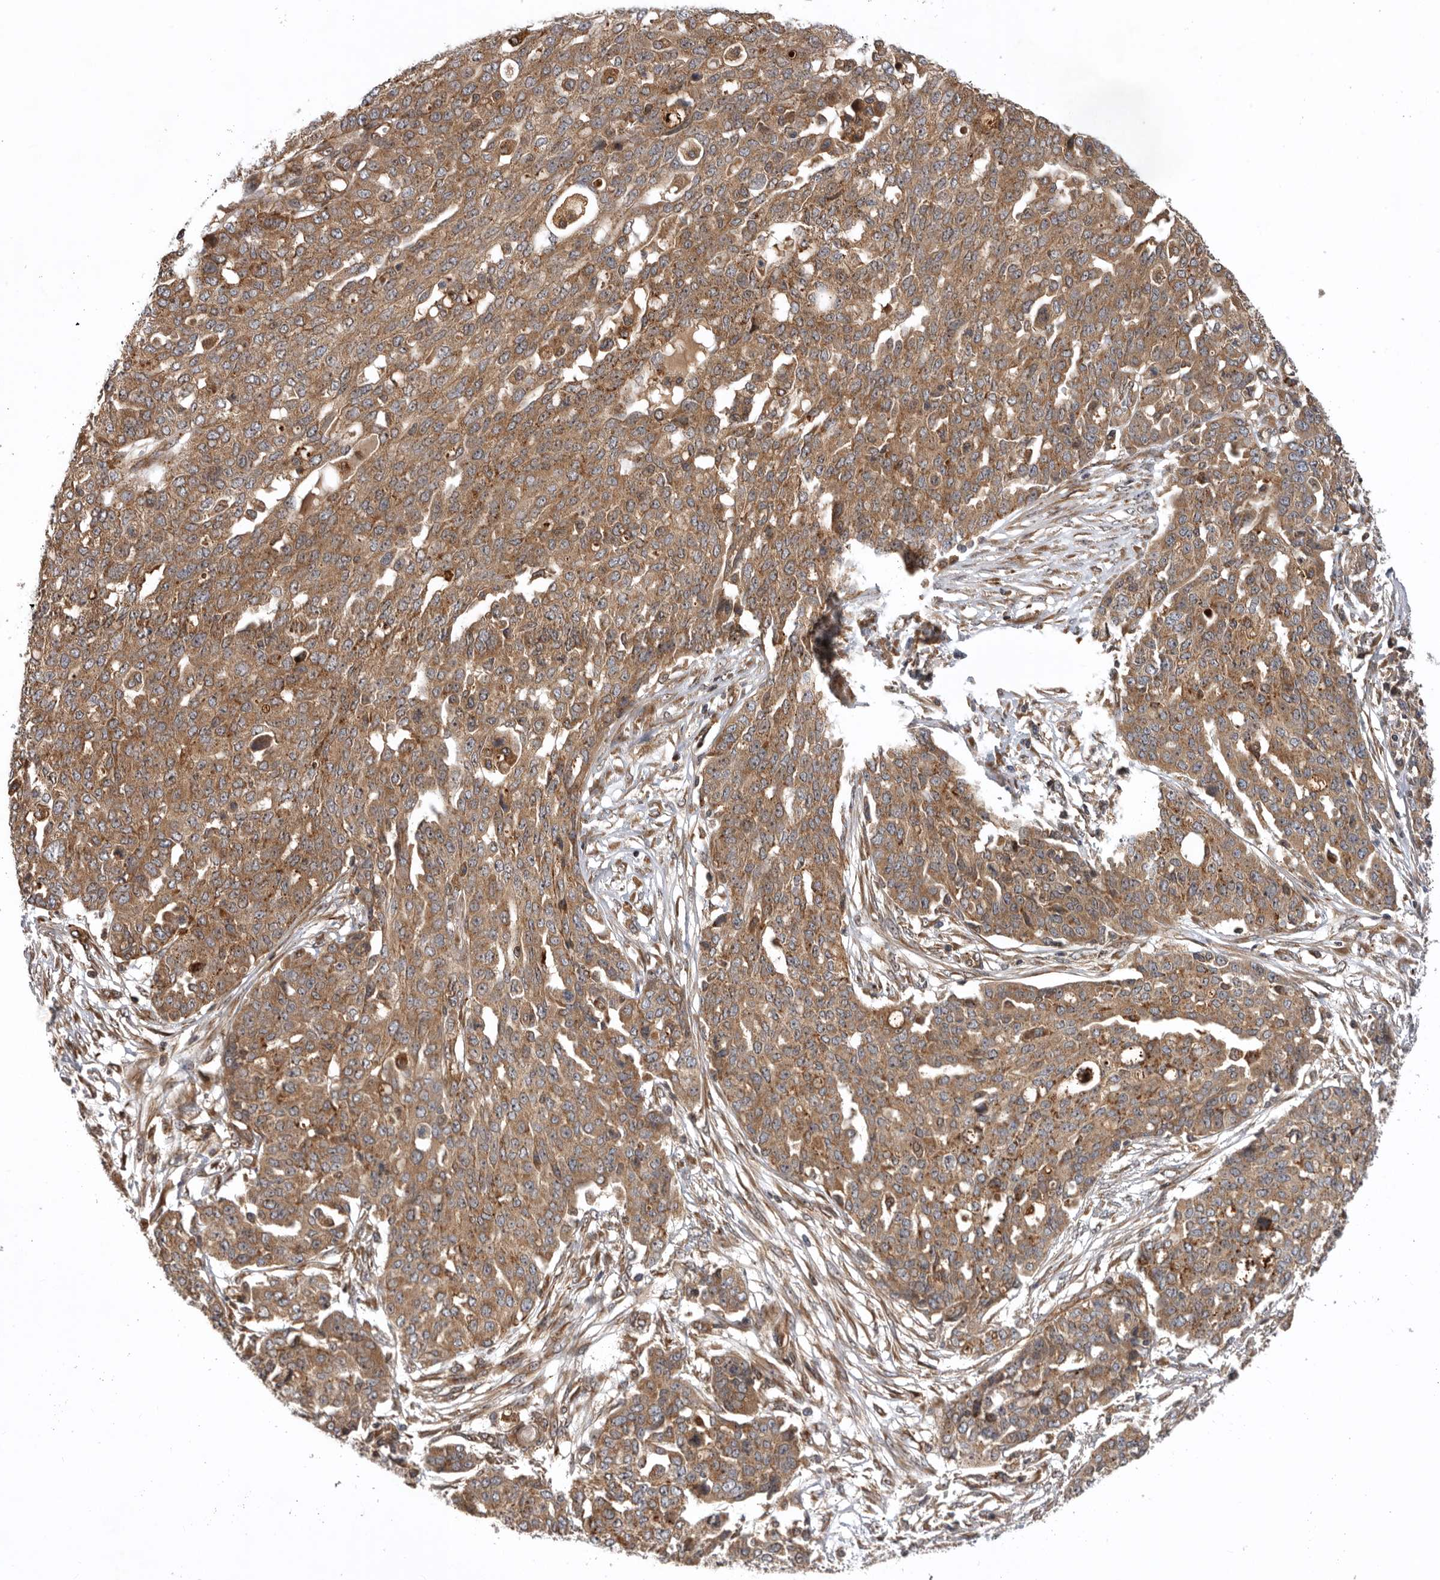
{"staining": {"intensity": "moderate", "quantity": ">75%", "location": "cytoplasmic/membranous"}, "tissue": "ovarian cancer", "cell_type": "Tumor cells", "image_type": "cancer", "snomed": [{"axis": "morphology", "description": "Cystadenocarcinoma, serous, NOS"}, {"axis": "topography", "description": "Soft tissue"}, {"axis": "topography", "description": "Ovary"}], "caption": "Immunohistochemistry (DAB) staining of ovarian cancer (serous cystadenocarcinoma) exhibits moderate cytoplasmic/membranous protein expression in about >75% of tumor cells.", "gene": "DHDDS", "patient": {"sex": "female", "age": 57}}